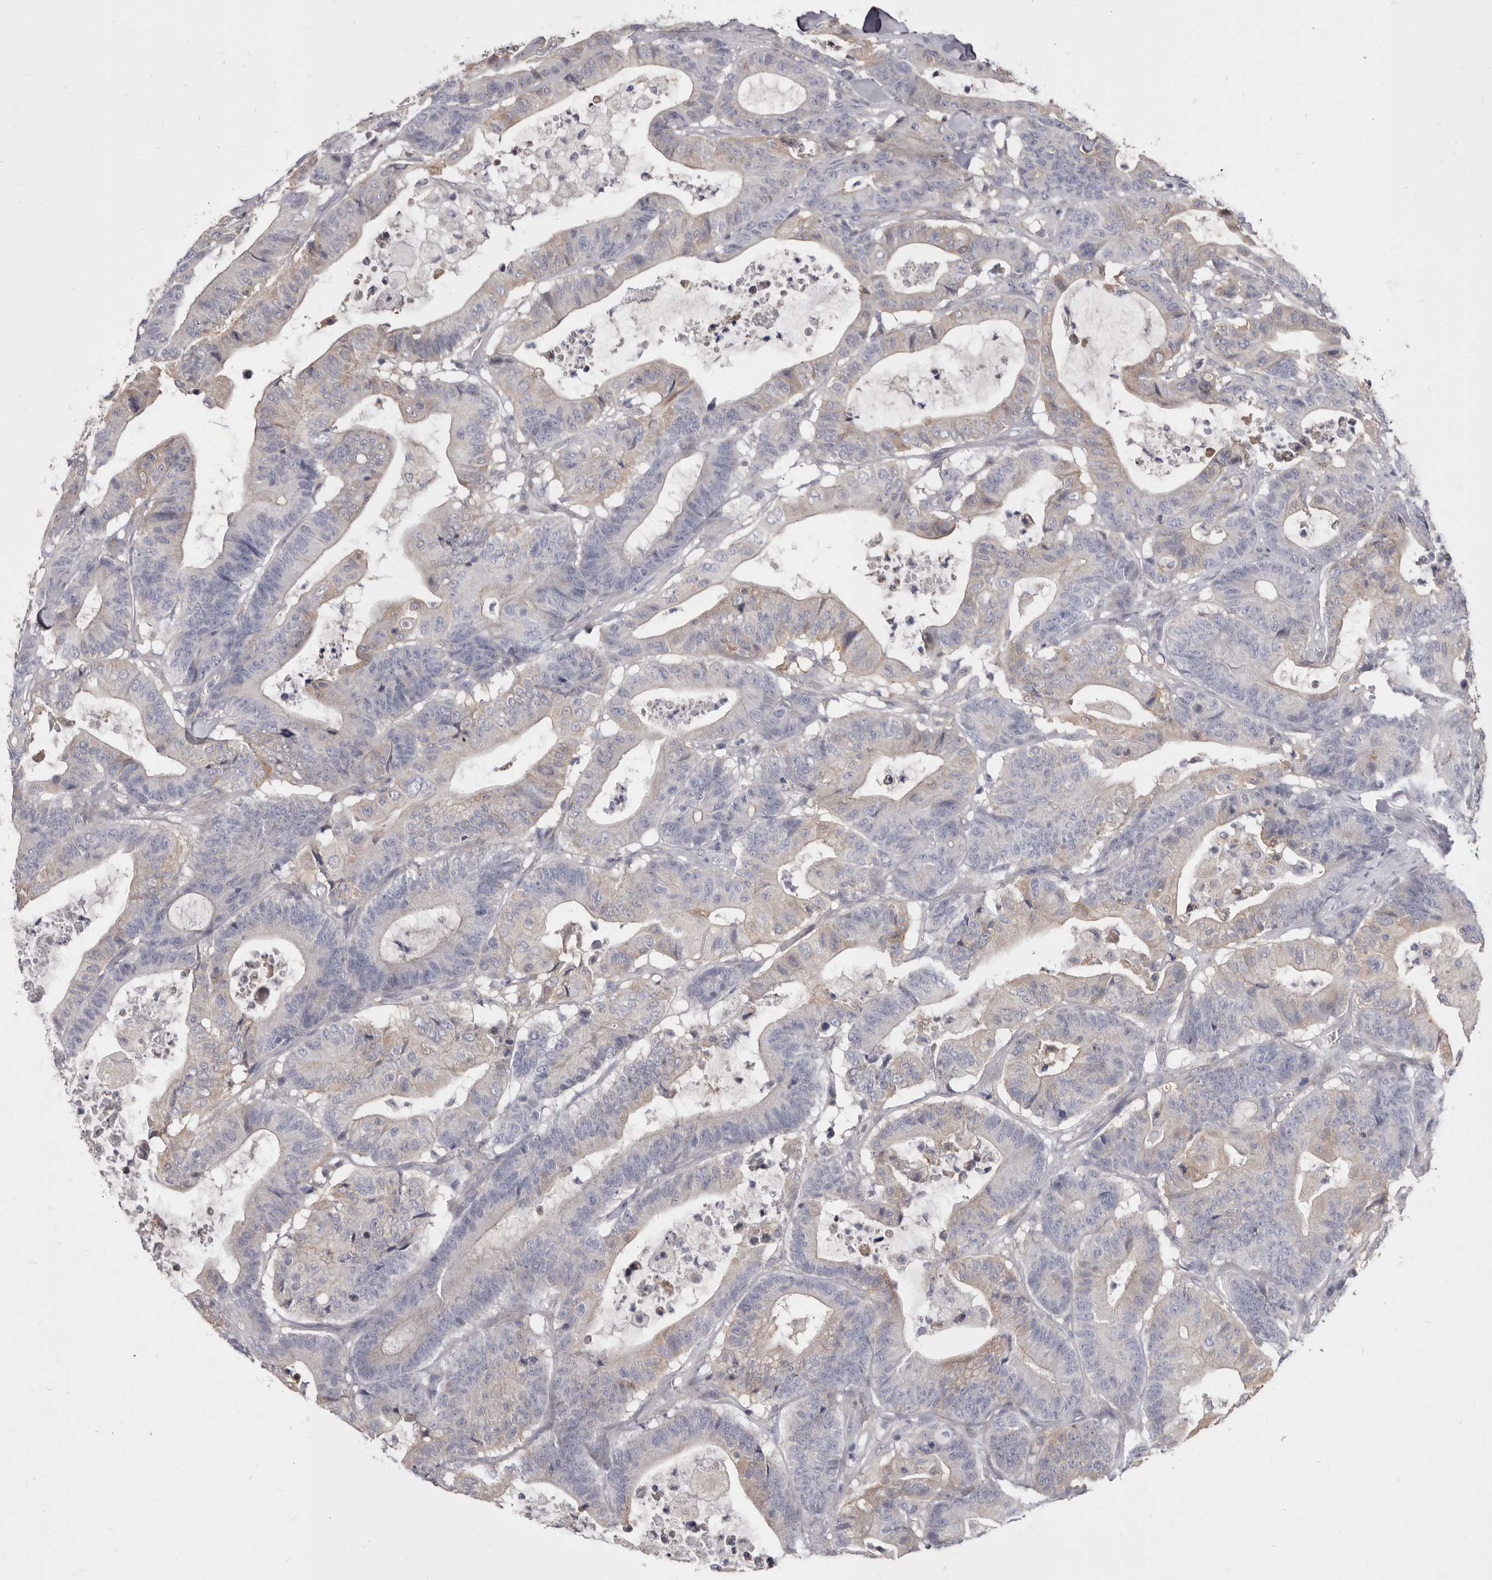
{"staining": {"intensity": "weak", "quantity": "25%-75%", "location": "cytoplasmic/membranous"}, "tissue": "colorectal cancer", "cell_type": "Tumor cells", "image_type": "cancer", "snomed": [{"axis": "morphology", "description": "Adenocarcinoma, NOS"}, {"axis": "topography", "description": "Colon"}], "caption": "This micrograph exhibits immunohistochemistry (IHC) staining of human colorectal cancer (adenocarcinoma), with low weak cytoplasmic/membranous positivity in approximately 25%-75% of tumor cells.", "gene": "FMO2", "patient": {"sex": "female", "age": 84}}